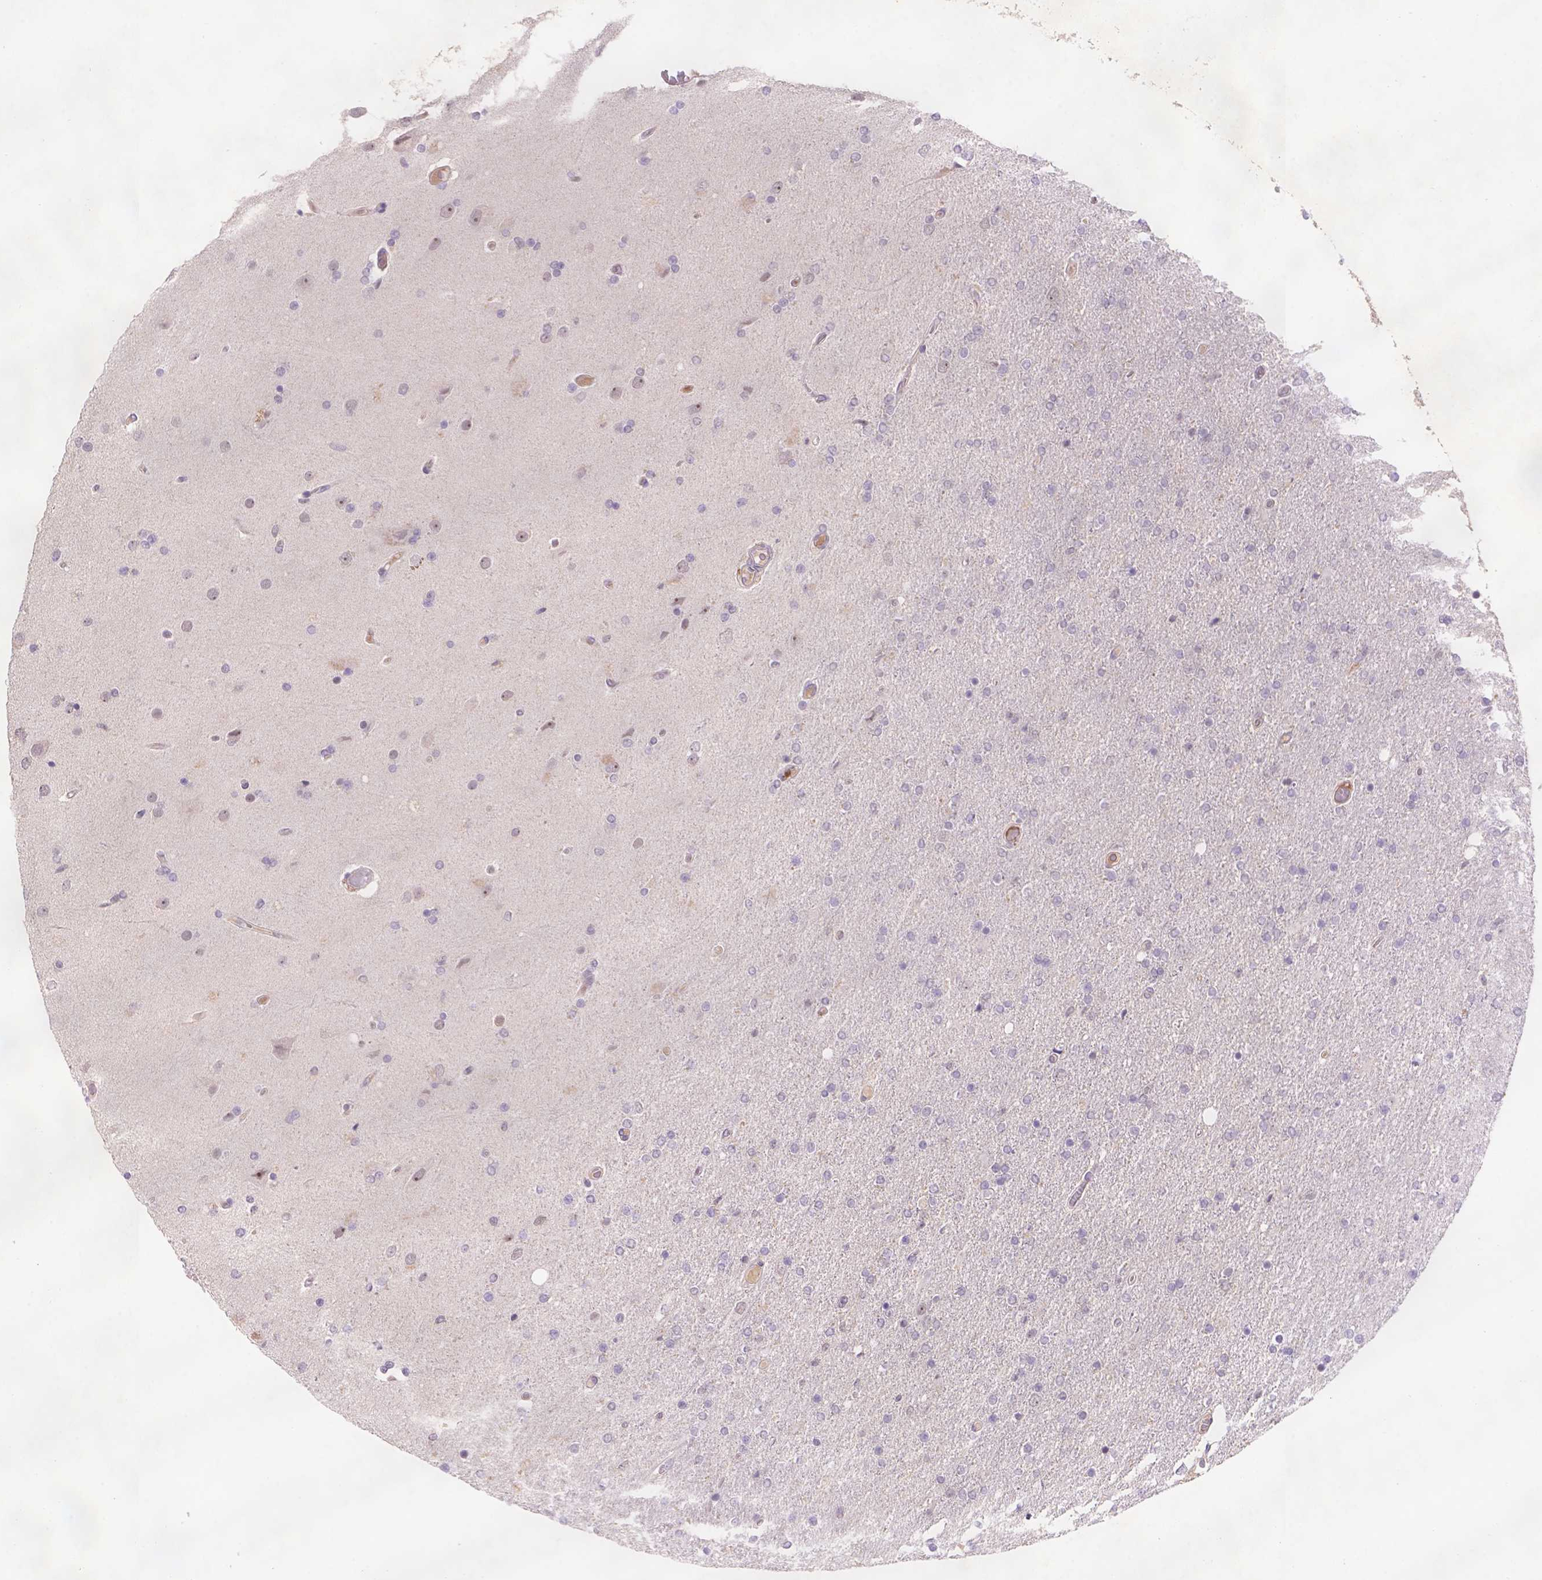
{"staining": {"intensity": "weak", "quantity": "25%-75%", "location": "nuclear"}, "tissue": "glioma", "cell_type": "Tumor cells", "image_type": "cancer", "snomed": [{"axis": "morphology", "description": "Glioma, malignant, High grade"}, {"axis": "topography", "description": "Cerebral cortex"}], "caption": "DAB immunohistochemical staining of malignant high-grade glioma displays weak nuclear protein expression in about 25%-75% of tumor cells.", "gene": "SCML4", "patient": {"sex": "male", "age": 70}}